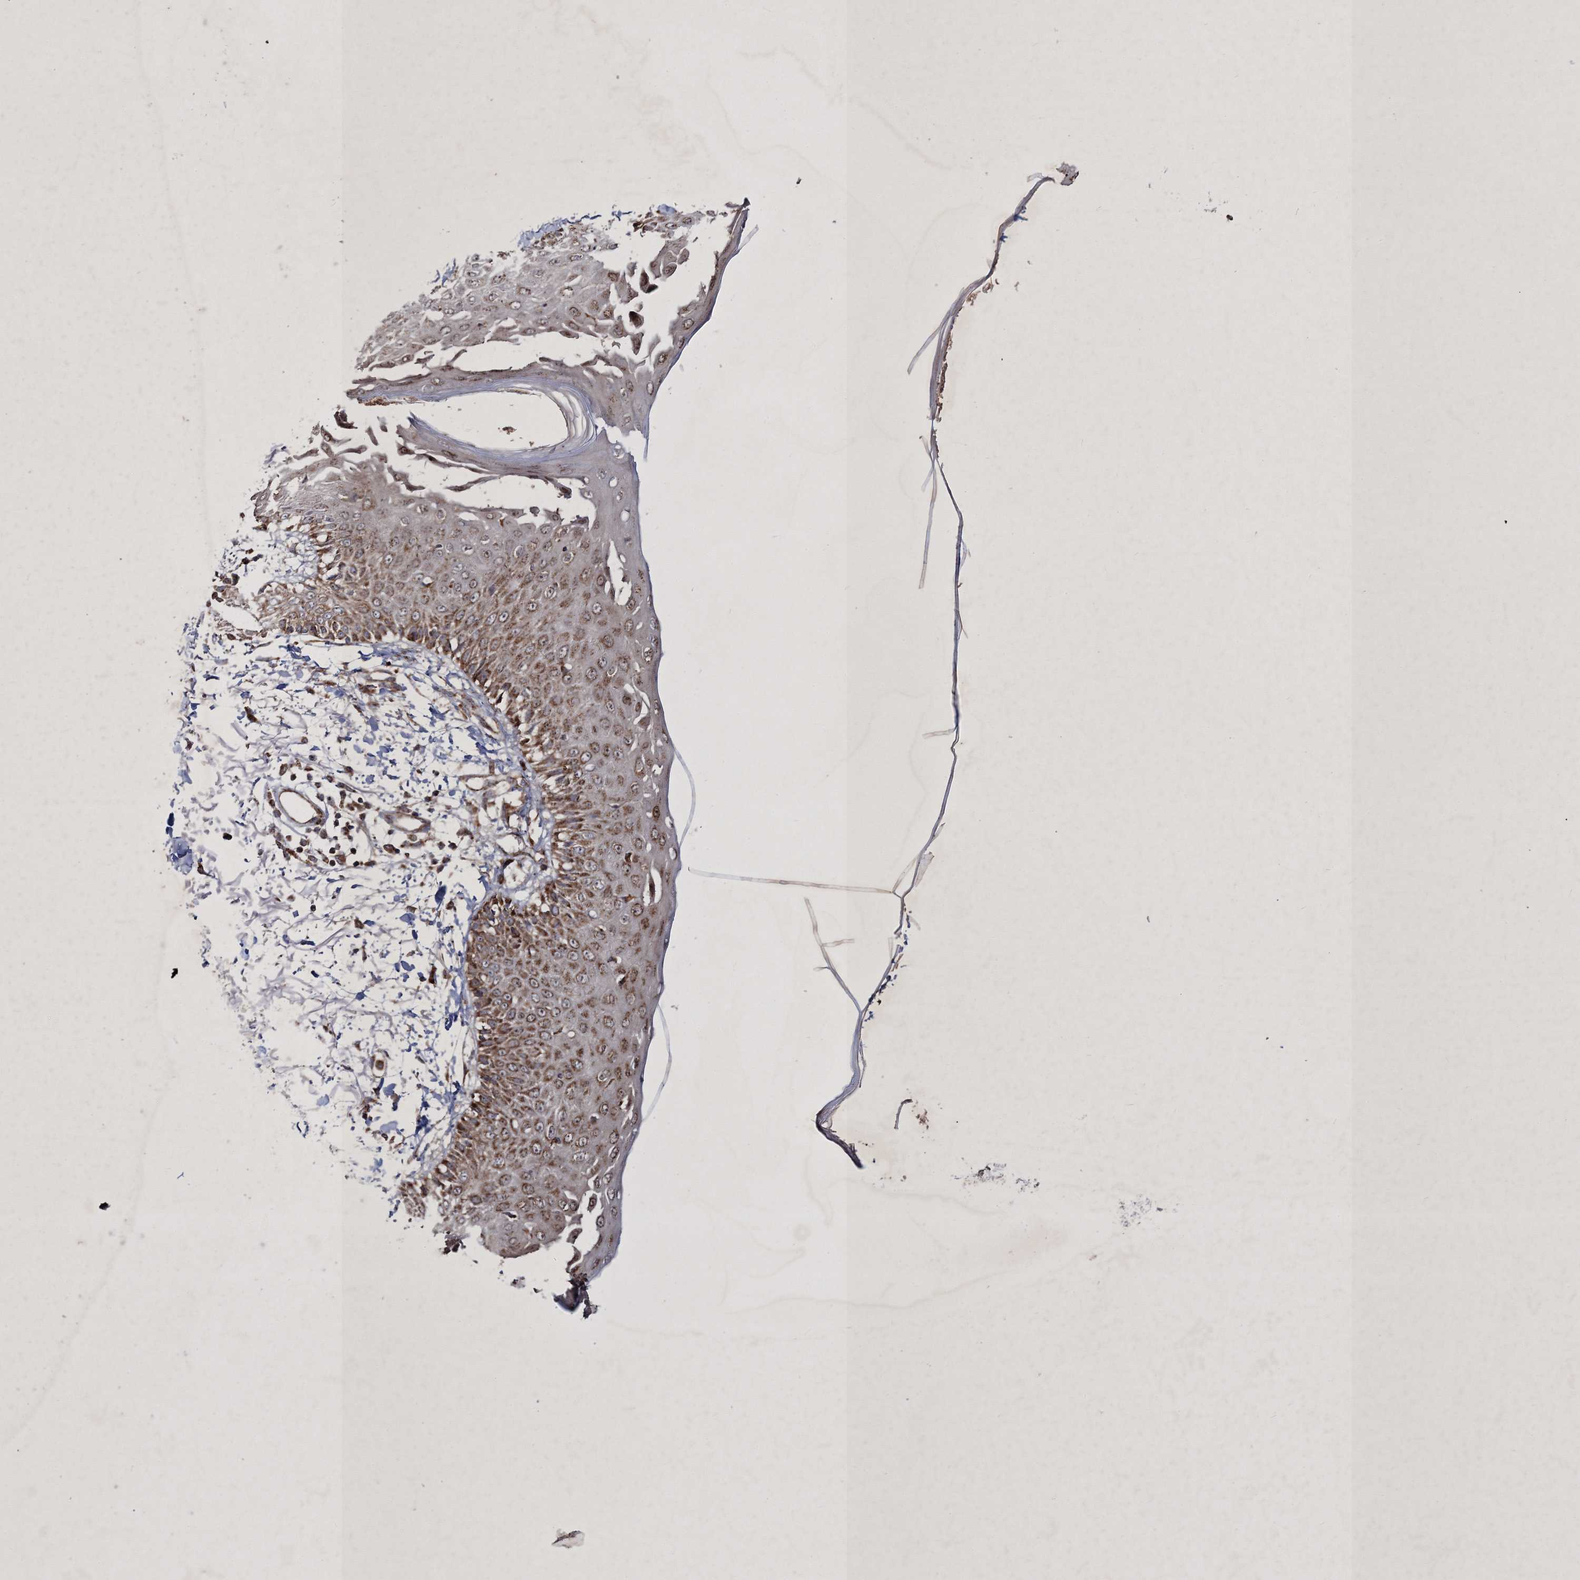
{"staining": {"intensity": "negative", "quantity": "none", "location": "none"}, "tissue": "skin", "cell_type": "Fibroblasts", "image_type": "normal", "snomed": [{"axis": "morphology", "description": "Normal tissue, NOS"}, {"axis": "morphology", "description": "Squamous cell carcinoma, NOS"}, {"axis": "topography", "description": "Skin"}, {"axis": "topography", "description": "Peripheral nerve tissue"}], "caption": "The IHC image has no significant positivity in fibroblasts of skin.", "gene": "SCRN3", "patient": {"sex": "male", "age": 83}}